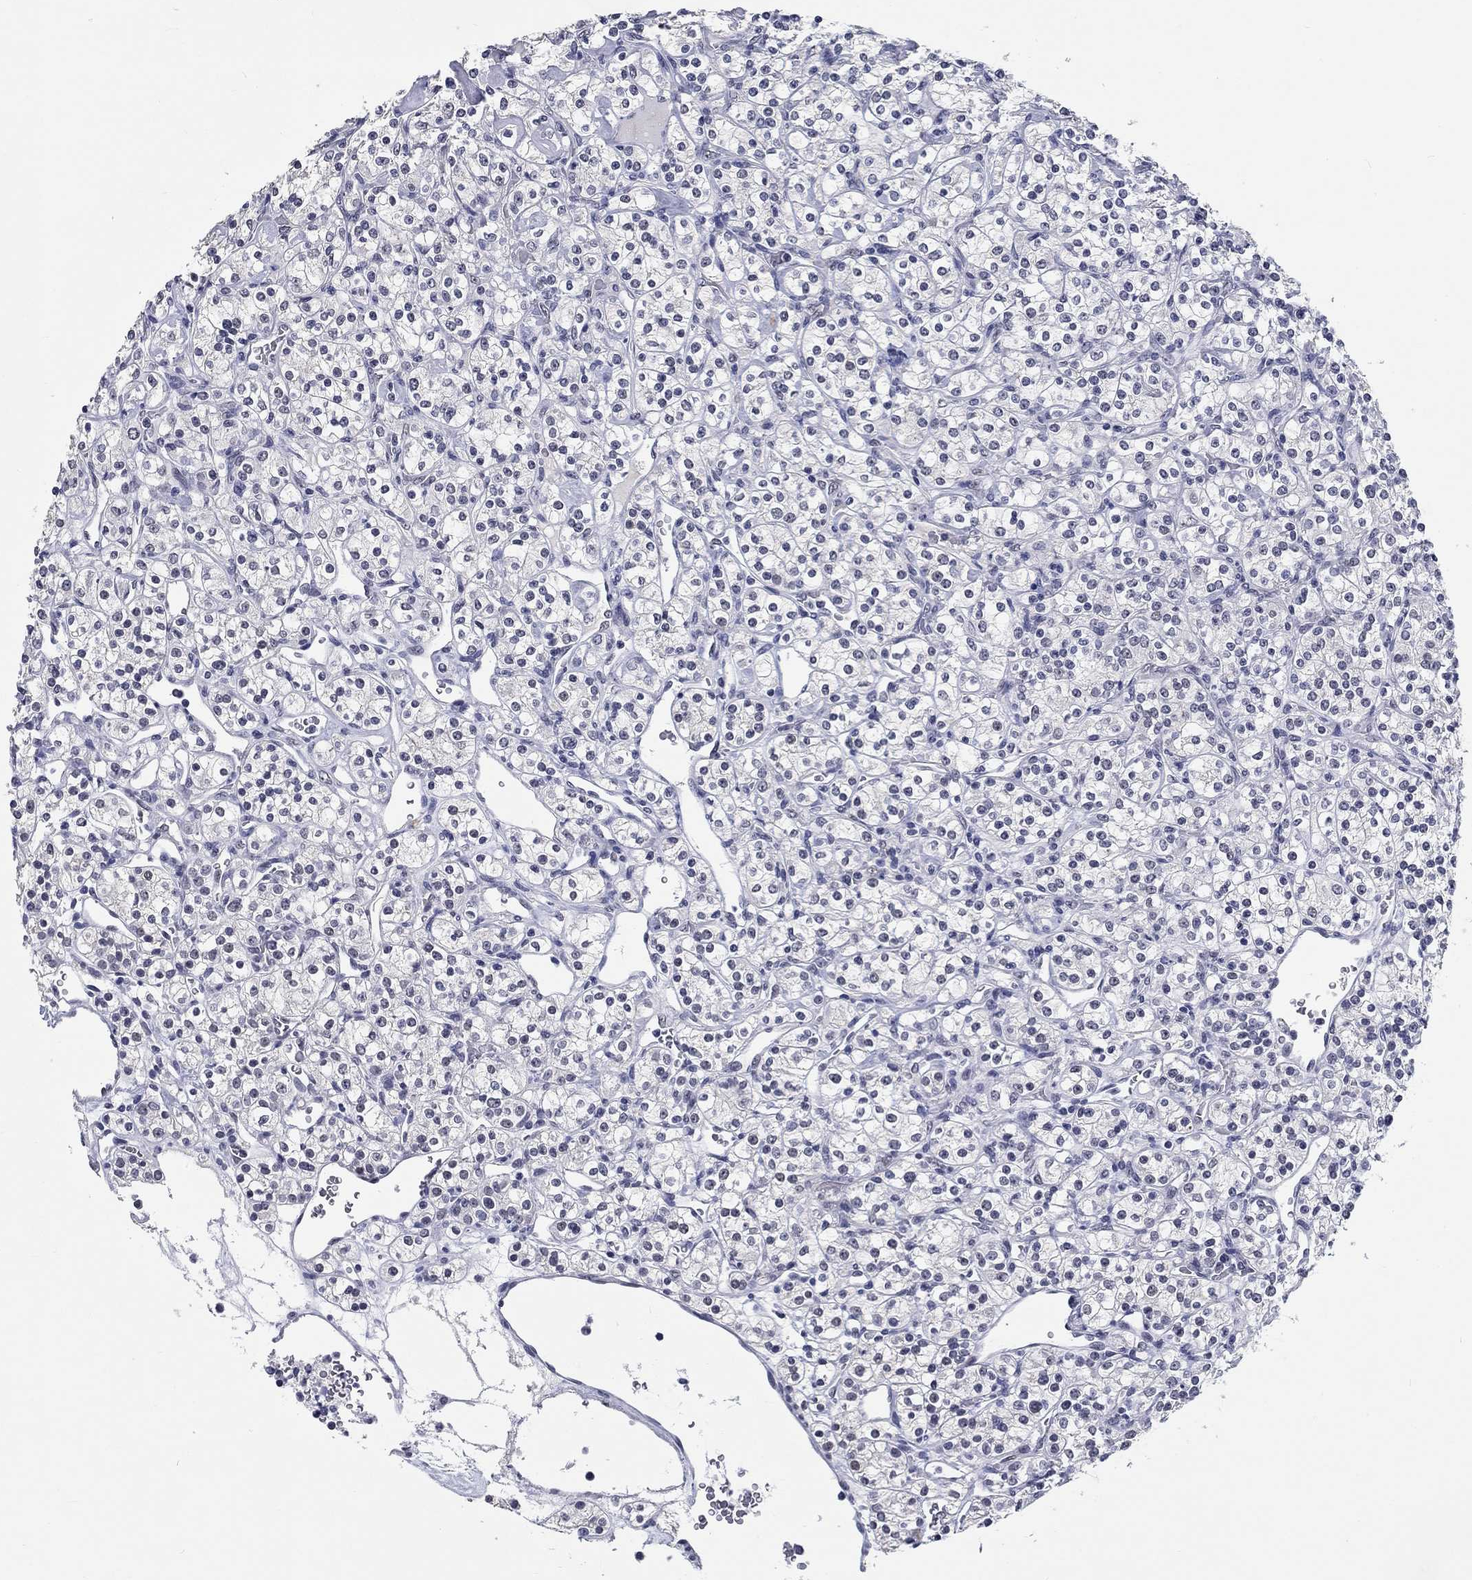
{"staining": {"intensity": "negative", "quantity": "none", "location": "none"}, "tissue": "renal cancer", "cell_type": "Tumor cells", "image_type": "cancer", "snomed": [{"axis": "morphology", "description": "Adenocarcinoma, NOS"}, {"axis": "topography", "description": "Kidney"}], "caption": "The micrograph shows no staining of tumor cells in renal adenocarcinoma.", "gene": "GRIN1", "patient": {"sex": "male", "age": 77}}